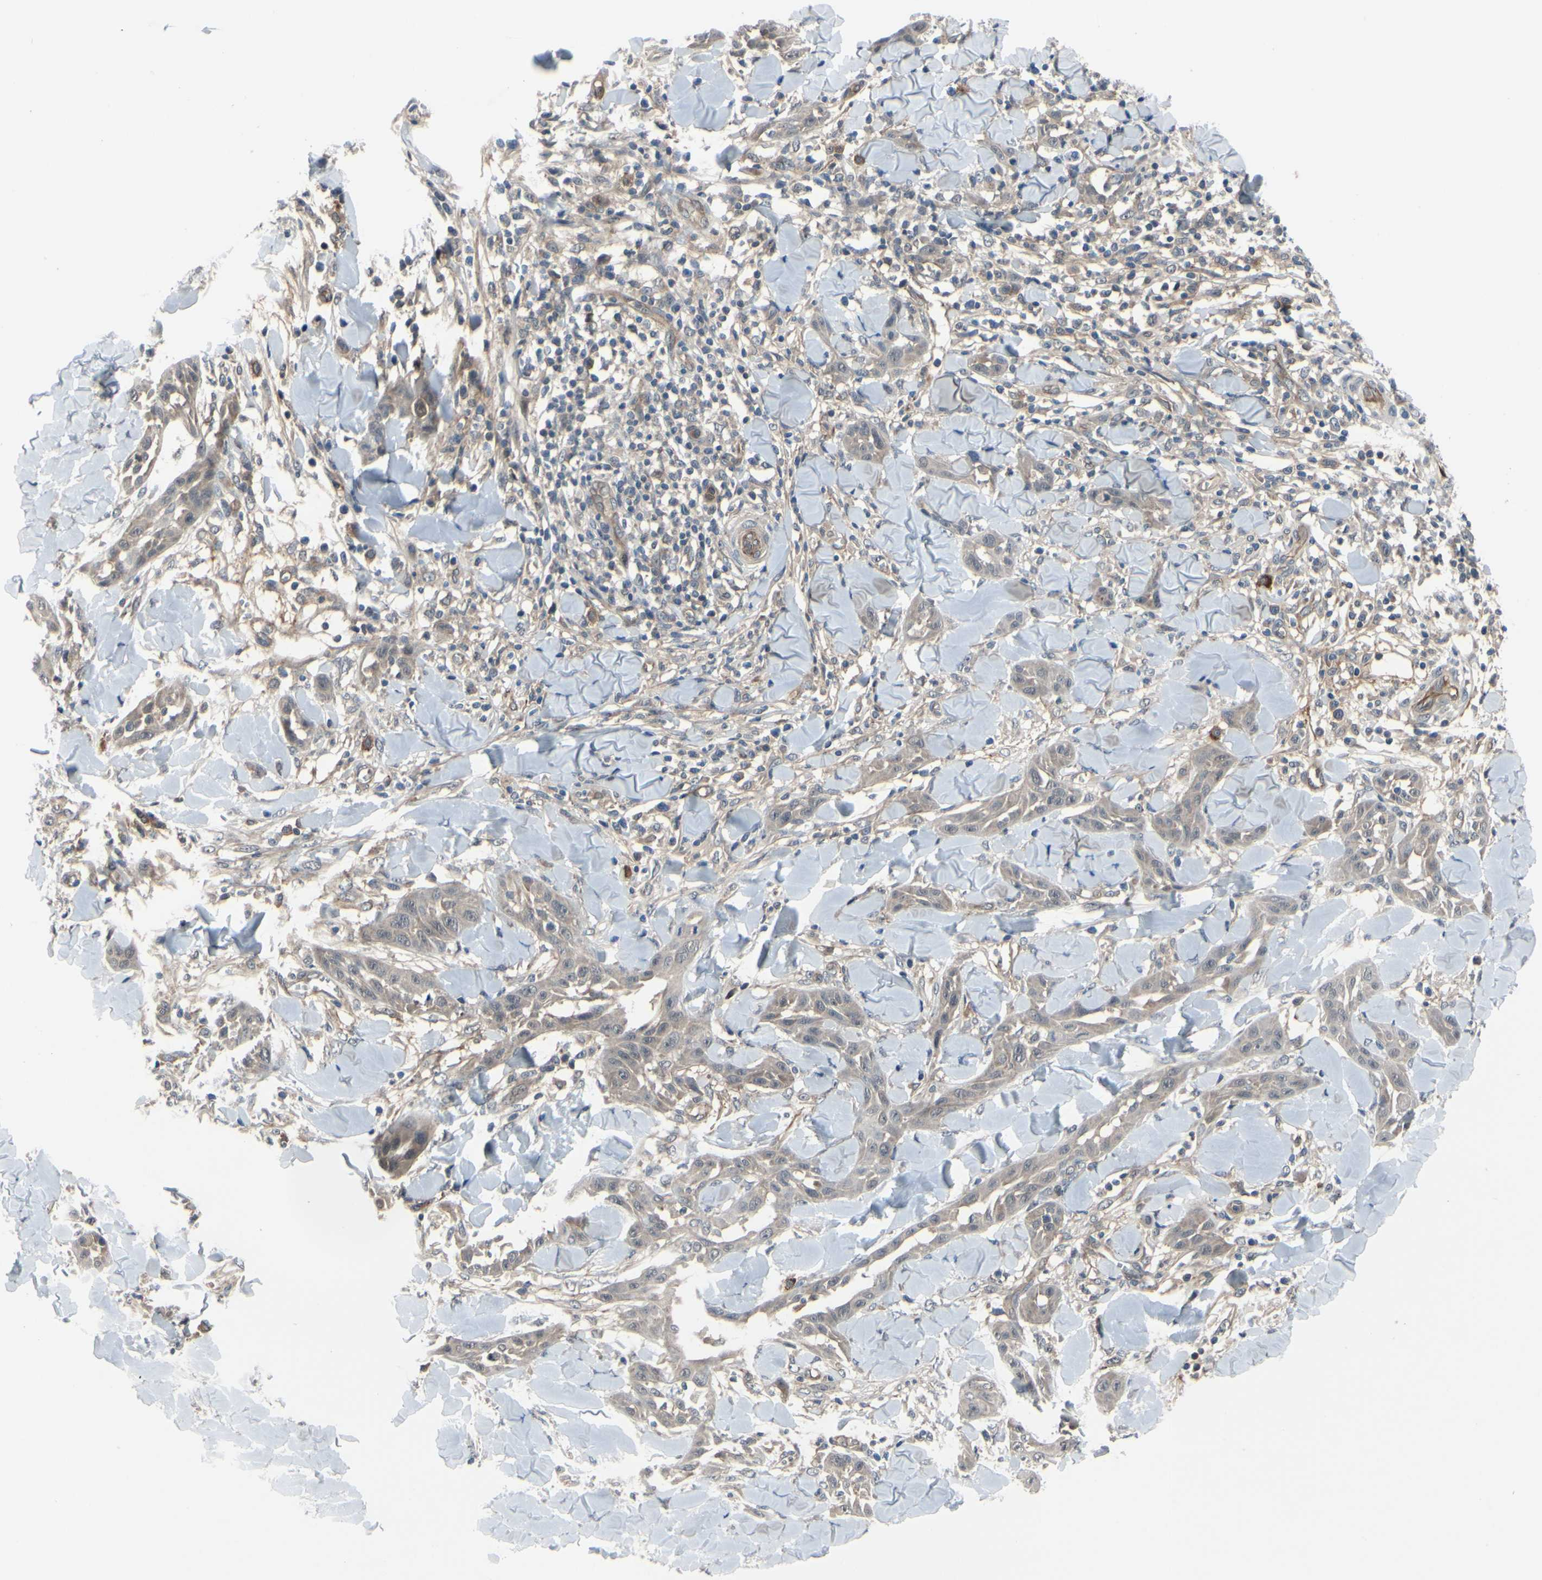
{"staining": {"intensity": "negative", "quantity": "none", "location": "none"}, "tissue": "skin cancer", "cell_type": "Tumor cells", "image_type": "cancer", "snomed": [{"axis": "morphology", "description": "Squamous cell carcinoma, NOS"}, {"axis": "topography", "description": "Skin"}], "caption": "This is a histopathology image of IHC staining of skin squamous cell carcinoma, which shows no positivity in tumor cells. (Brightfield microscopy of DAB (3,3'-diaminobenzidine) immunohistochemistry (IHC) at high magnification).", "gene": "COMMD9", "patient": {"sex": "male", "age": 24}}